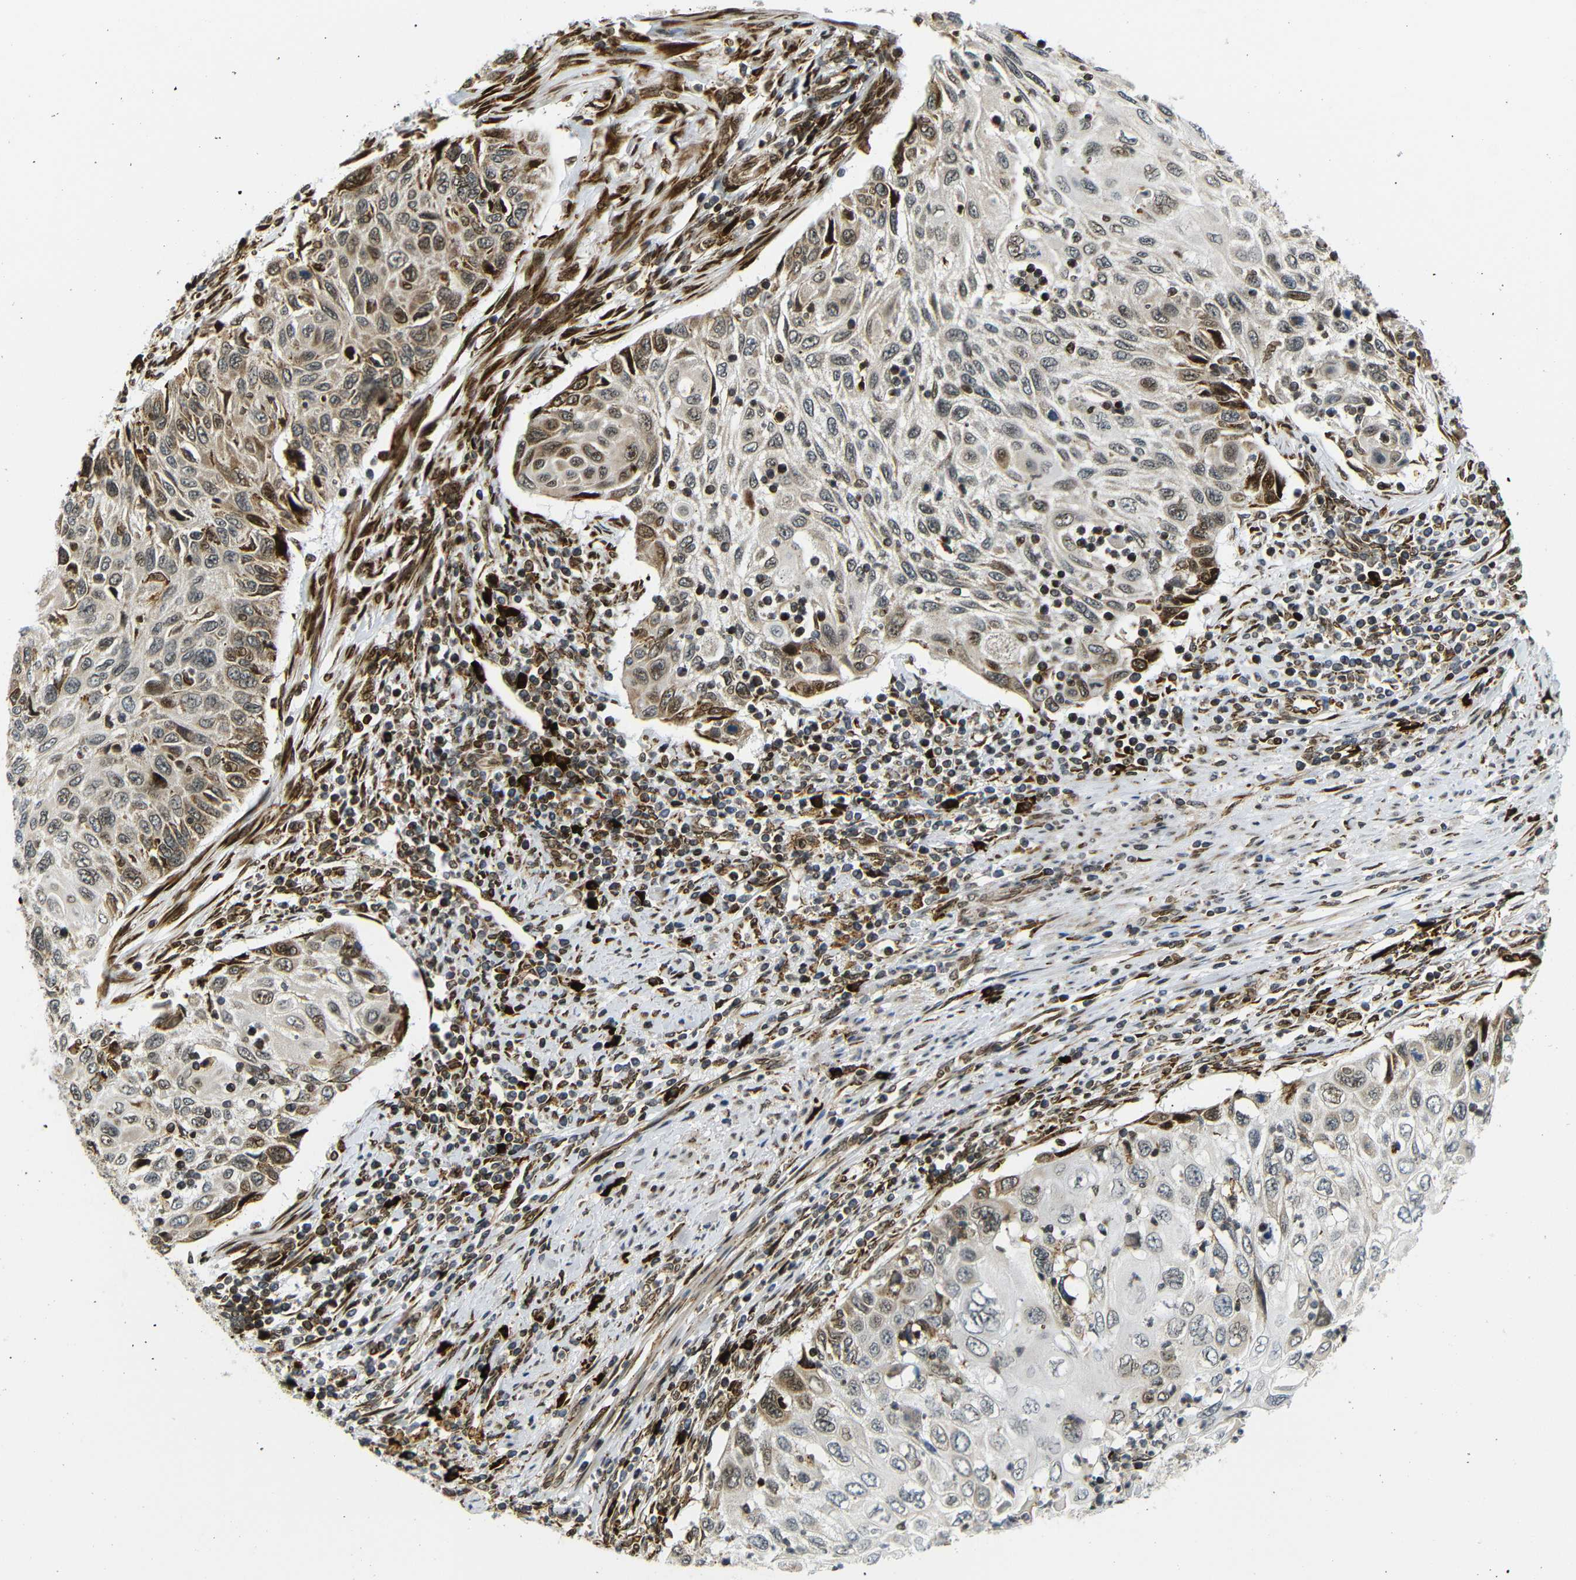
{"staining": {"intensity": "moderate", "quantity": "<25%", "location": "cytoplasmic/membranous"}, "tissue": "cervical cancer", "cell_type": "Tumor cells", "image_type": "cancer", "snomed": [{"axis": "morphology", "description": "Squamous cell carcinoma, NOS"}, {"axis": "topography", "description": "Cervix"}], "caption": "This photomicrograph reveals immunohistochemistry staining of human cervical cancer (squamous cell carcinoma), with low moderate cytoplasmic/membranous staining in approximately <25% of tumor cells.", "gene": "SPCS2", "patient": {"sex": "female", "age": 70}}